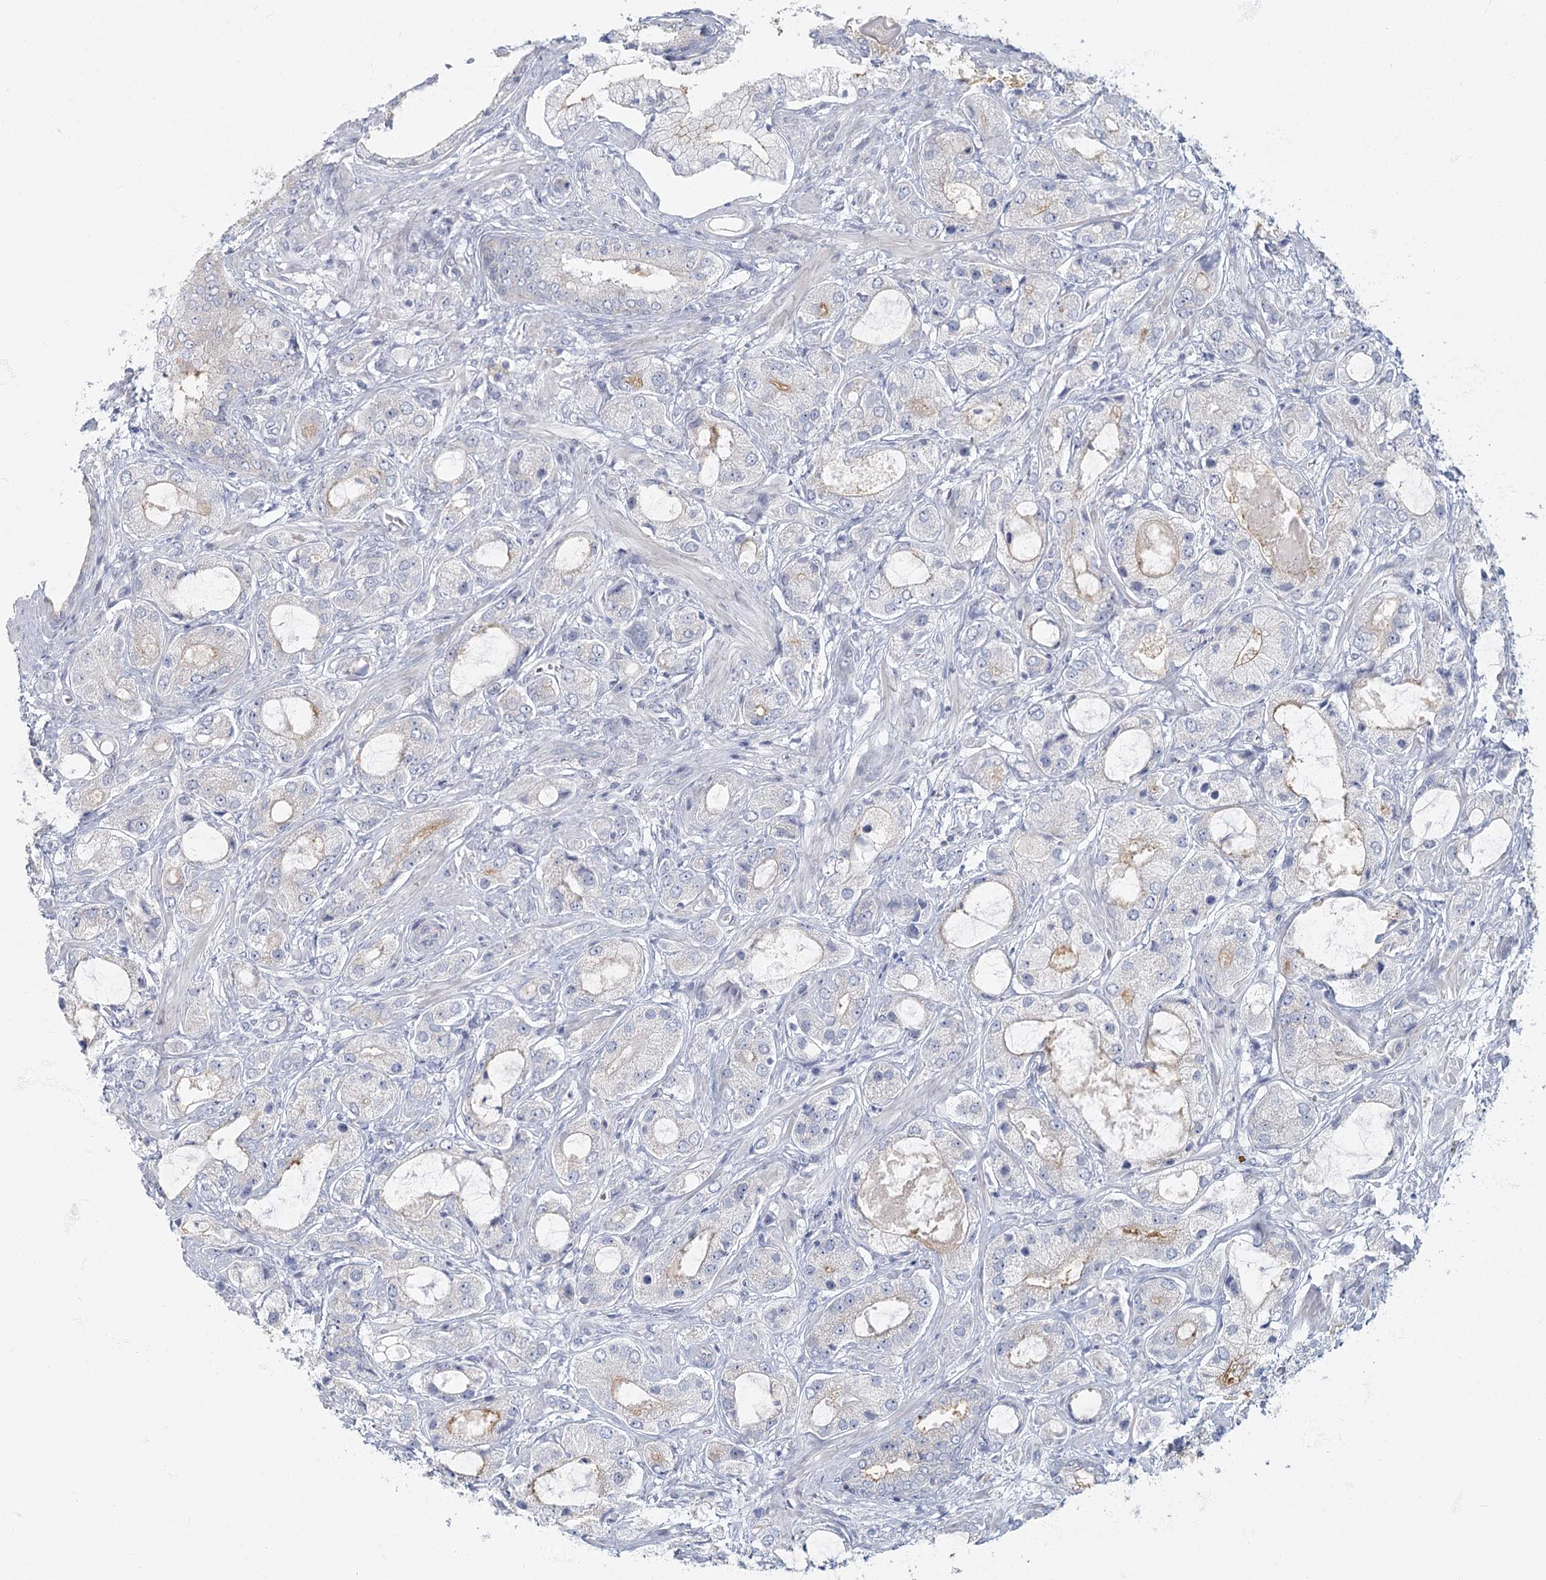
{"staining": {"intensity": "negative", "quantity": "none", "location": "none"}, "tissue": "prostate cancer", "cell_type": "Tumor cells", "image_type": "cancer", "snomed": [{"axis": "morphology", "description": "Normal tissue, NOS"}, {"axis": "morphology", "description": "Adenocarcinoma, High grade"}, {"axis": "topography", "description": "Prostate"}, {"axis": "topography", "description": "Peripheral nerve tissue"}], "caption": "IHC of human prostate adenocarcinoma (high-grade) shows no positivity in tumor cells. Brightfield microscopy of immunohistochemistry stained with DAB (3,3'-diaminobenzidine) (brown) and hematoxylin (blue), captured at high magnification.", "gene": "FAM110C", "patient": {"sex": "male", "age": 59}}